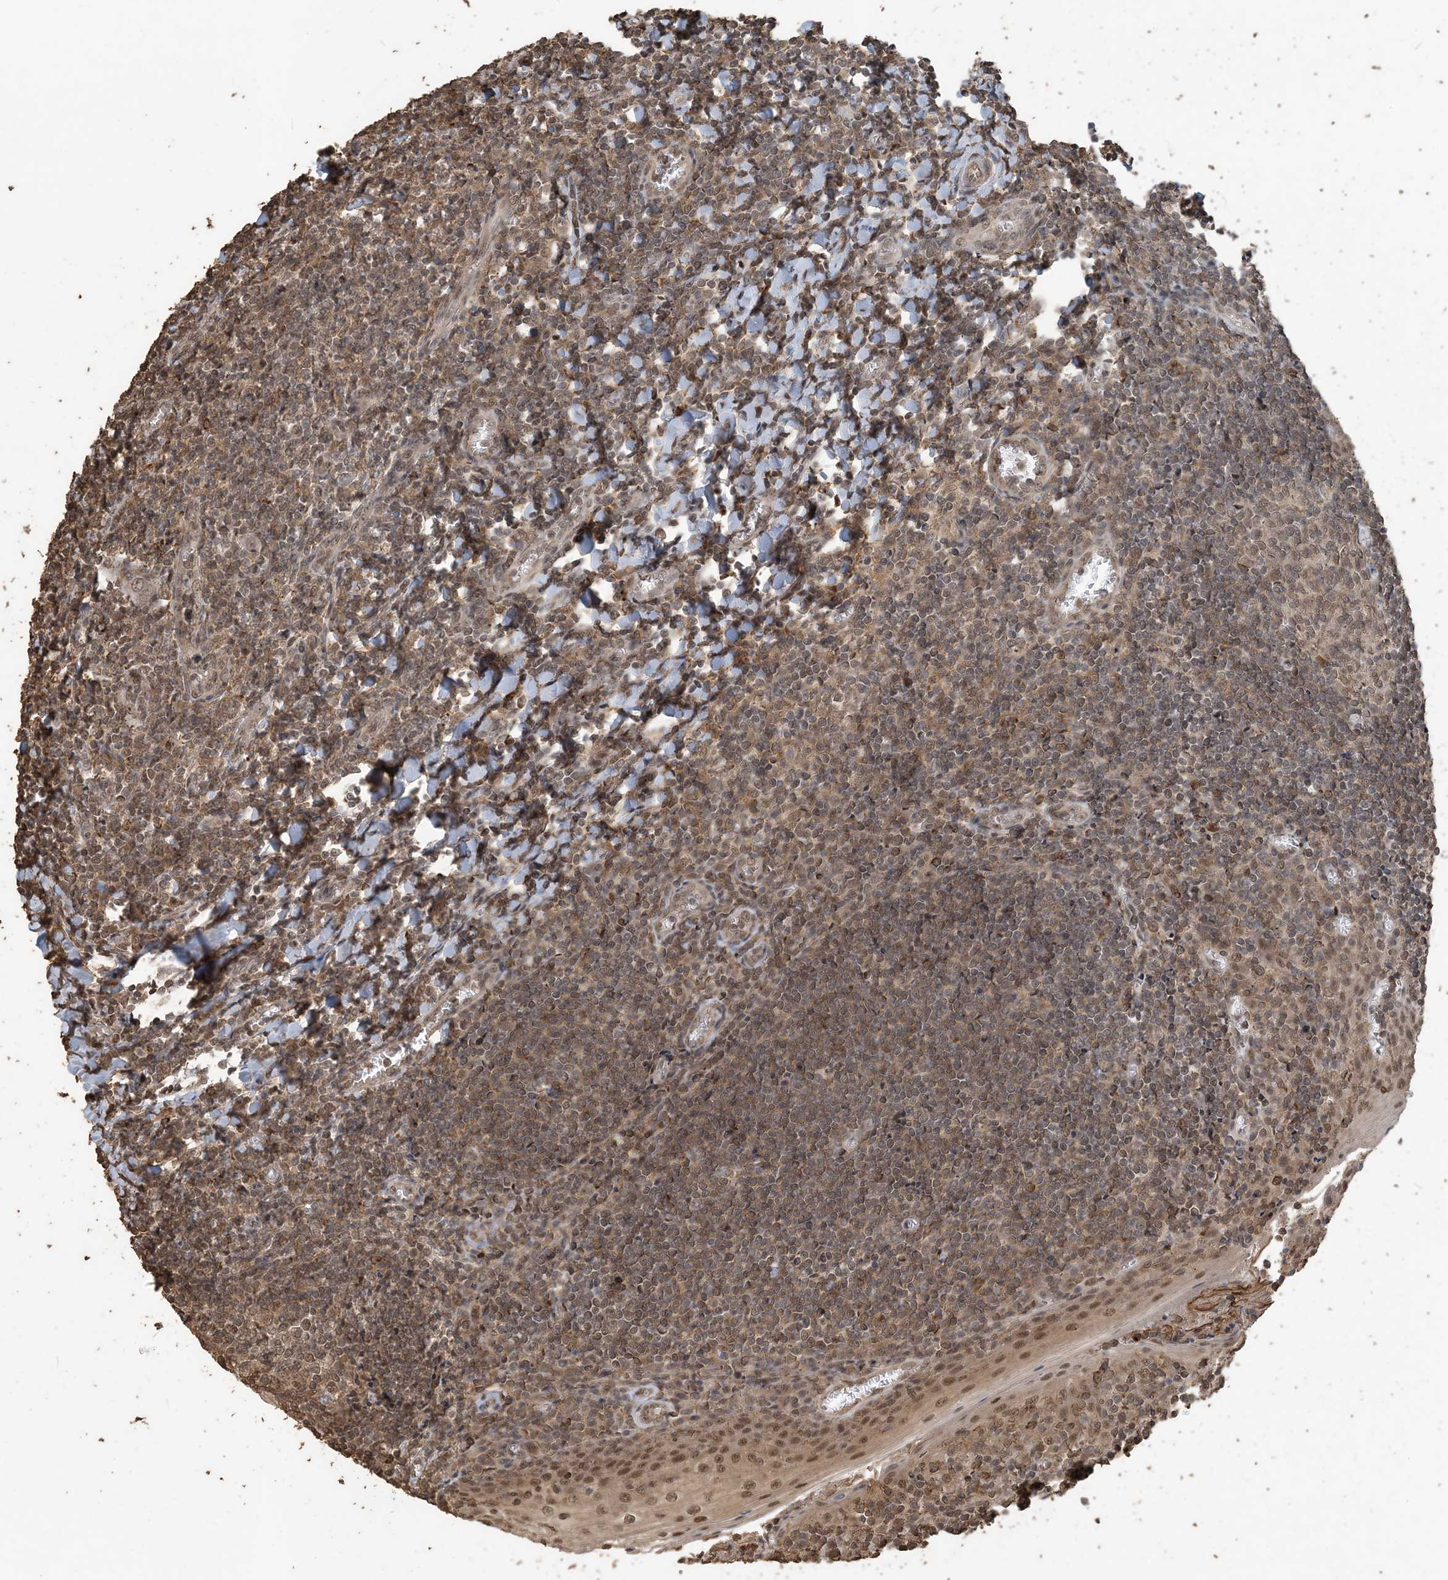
{"staining": {"intensity": "weak", "quantity": "<25%", "location": "cytoplasmic/membranous,nuclear"}, "tissue": "tonsil", "cell_type": "Germinal center cells", "image_type": "normal", "snomed": [{"axis": "morphology", "description": "Normal tissue, NOS"}, {"axis": "topography", "description": "Tonsil"}], "caption": "This histopathology image is of unremarkable tonsil stained with IHC to label a protein in brown with the nuclei are counter-stained blue. There is no expression in germinal center cells. (Brightfield microscopy of DAB (3,3'-diaminobenzidine) IHC at high magnification).", "gene": "ZC3H12A", "patient": {"sex": "male", "age": 27}}